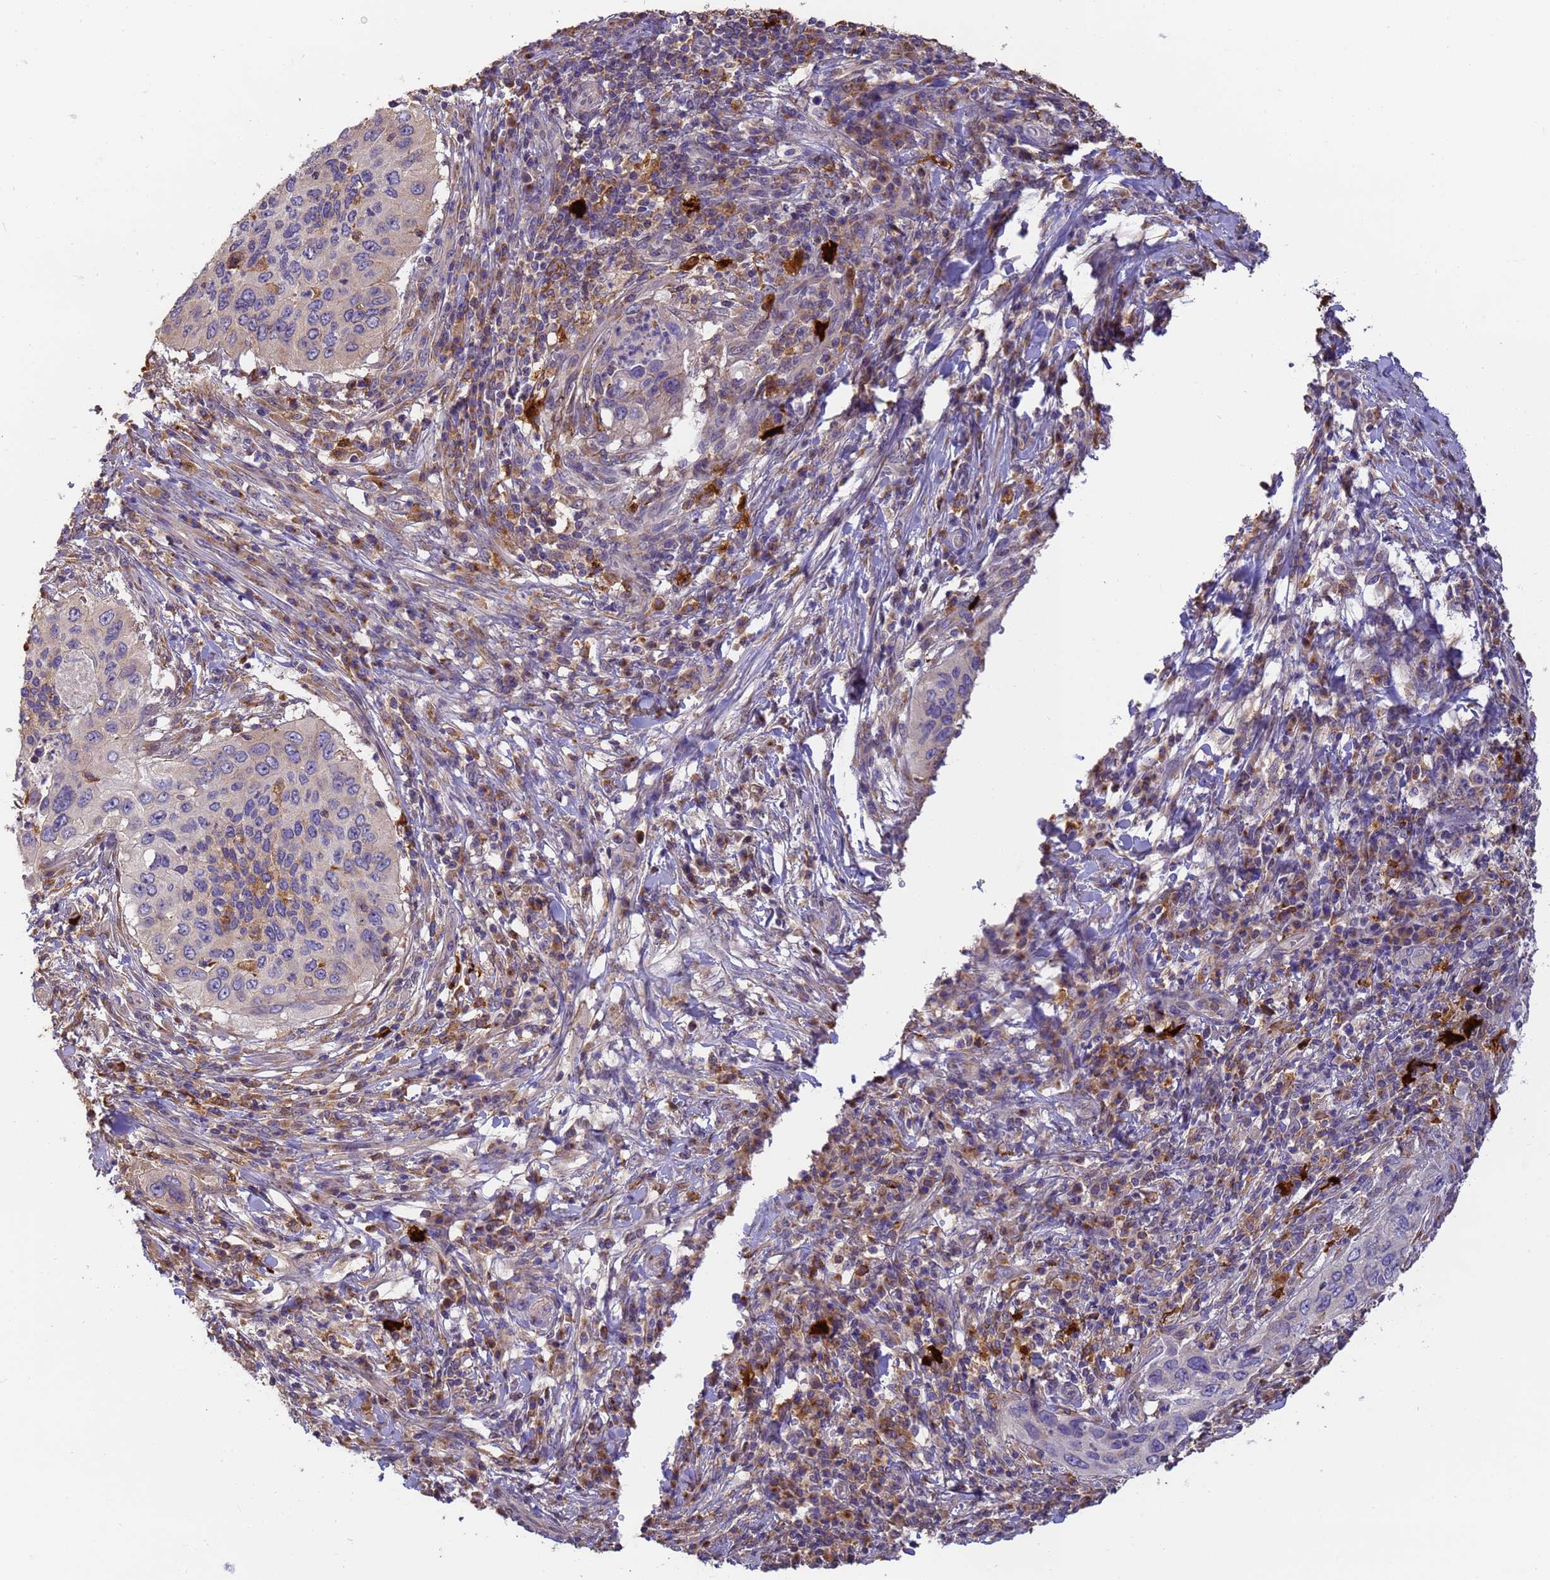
{"staining": {"intensity": "negative", "quantity": "none", "location": "none"}, "tissue": "cervical cancer", "cell_type": "Tumor cells", "image_type": "cancer", "snomed": [{"axis": "morphology", "description": "Squamous cell carcinoma, NOS"}, {"axis": "topography", "description": "Cervix"}], "caption": "Tumor cells show no significant protein staining in squamous cell carcinoma (cervical).", "gene": "M6PR", "patient": {"sex": "female", "age": 38}}